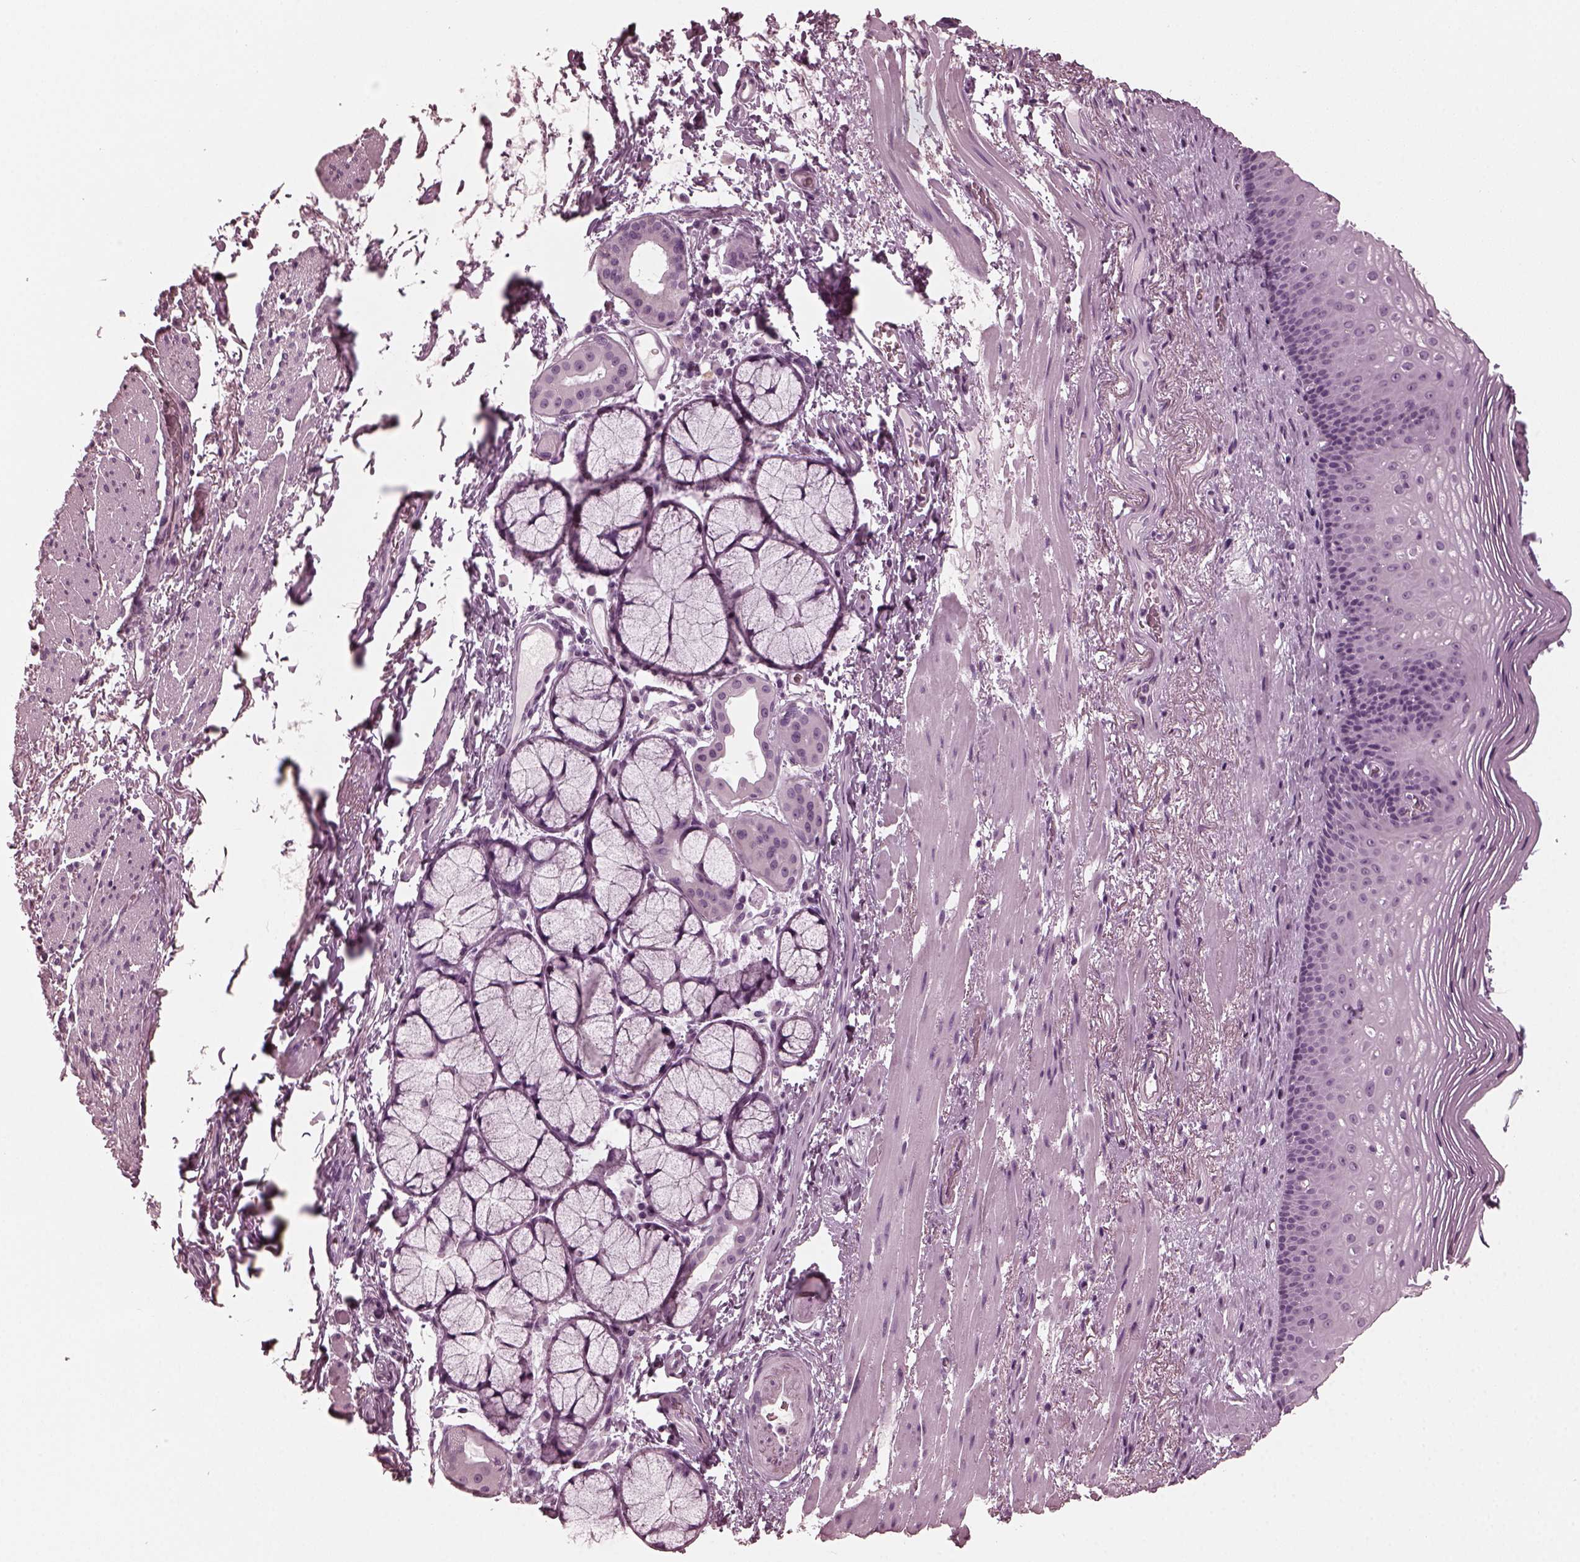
{"staining": {"intensity": "negative", "quantity": "none", "location": "none"}, "tissue": "esophagus", "cell_type": "Squamous epithelial cells", "image_type": "normal", "snomed": [{"axis": "morphology", "description": "Normal tissue, NOS"}, {"axis": "topography", "description": "Esophagus"}], "caption": "High magnification brightfield microscopy of benign esophagus stained with DAB (brown) and counterstained with hematoxylin (blue): squamous epithelial cells show no significant positivity. (DAB IHC visualized using brightfield microscopy, high magnification).", "gene": "RCVRN", "patient": {"sex": "male", "age": 76}}